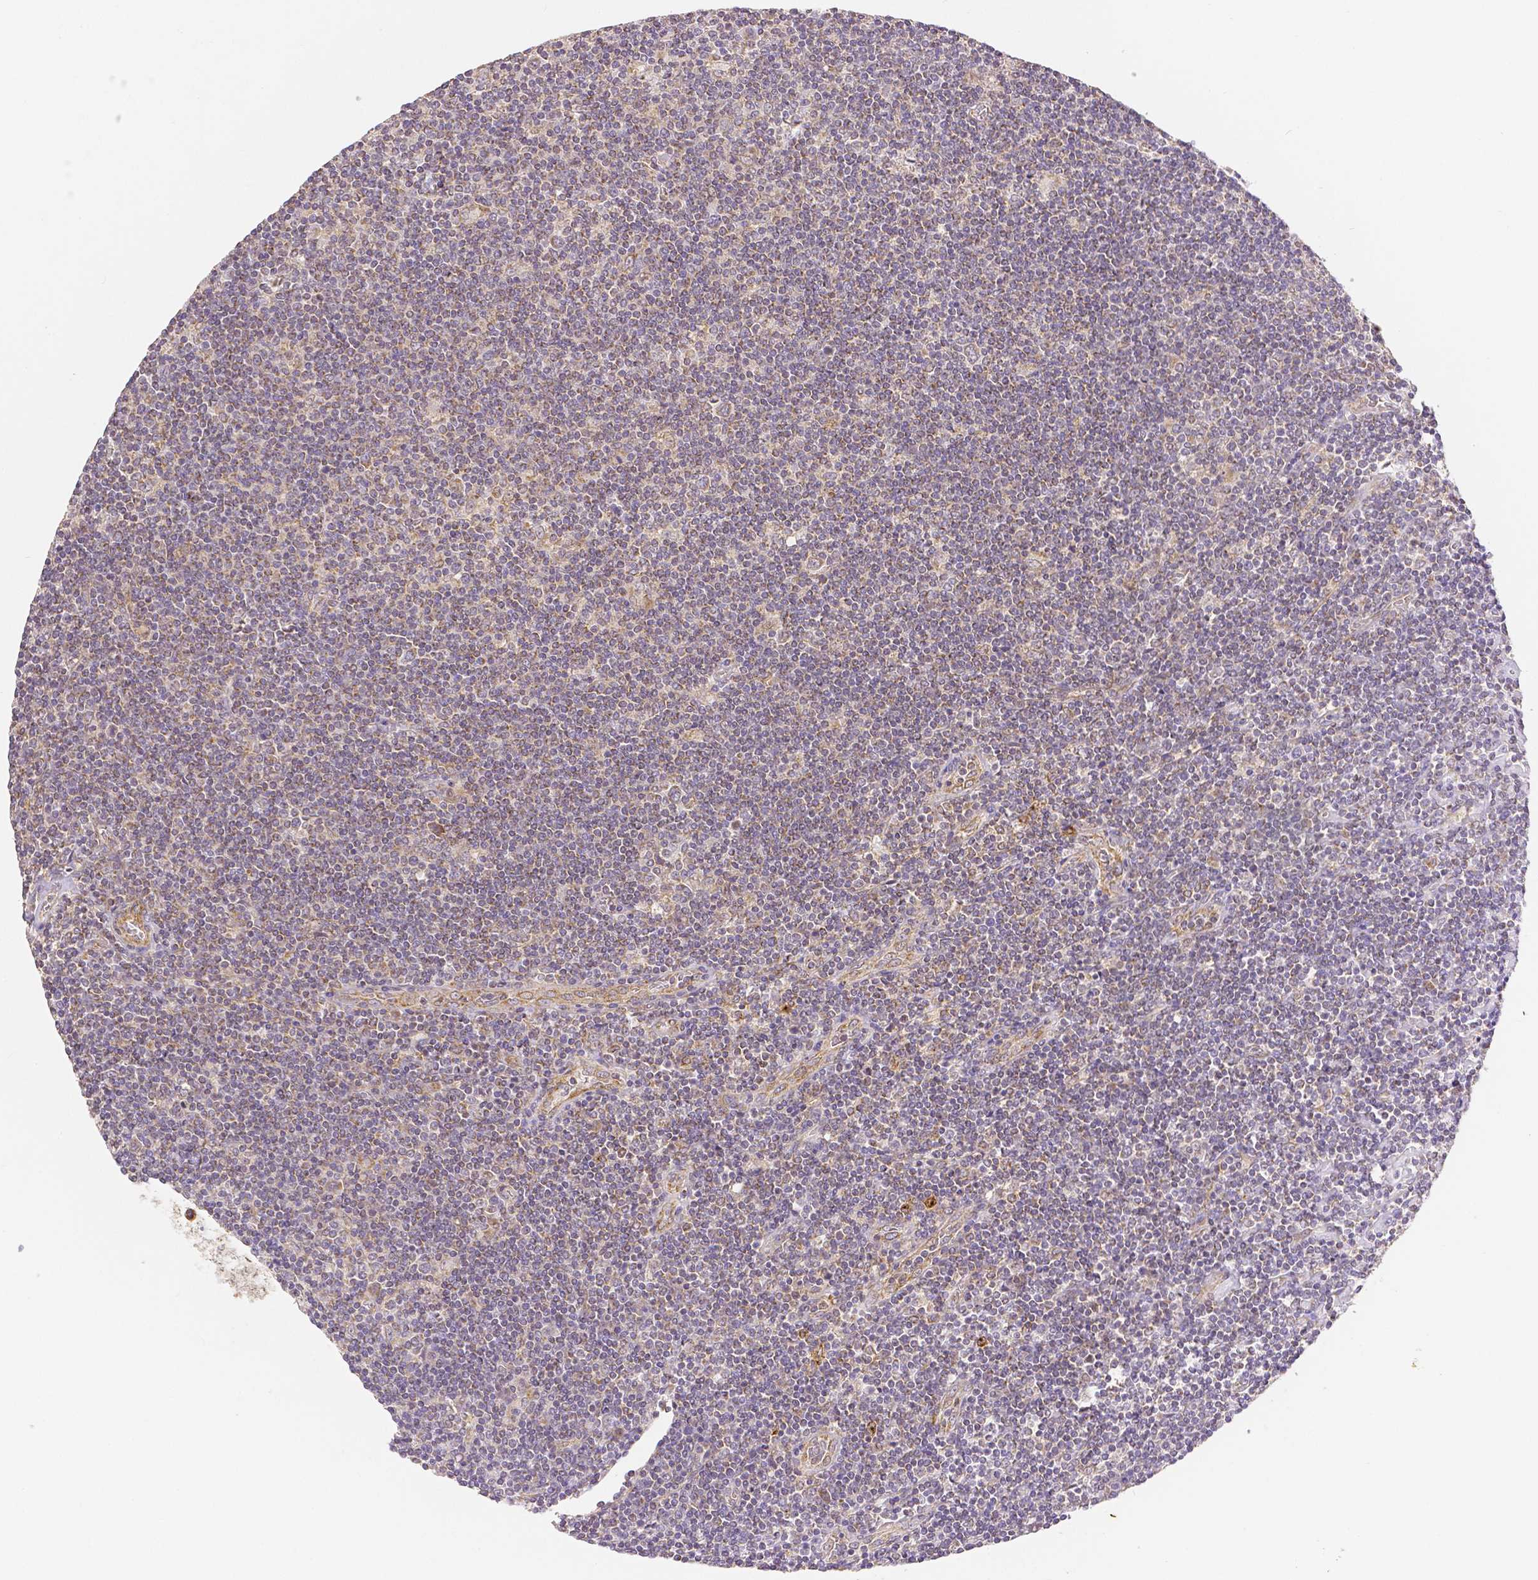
{"staining": {"intensity": "negative", "quantity": "none", "location": "none"}, "tissue": "lymphoma", "cell_type": "Tumor cells", "image_type": "cancer", "snomed": [{"axis": "morphology", "description": "Hodgkin's disease, NOS"}, {"axis": "topography", "description": "Lymph node"}], "caption": "IHC image of lymphoma stained for a protein (brown), which reveals no positivity in tumor cells.", "gene": "RHOT1", "patient": {"sex": "male", "age": 40}}